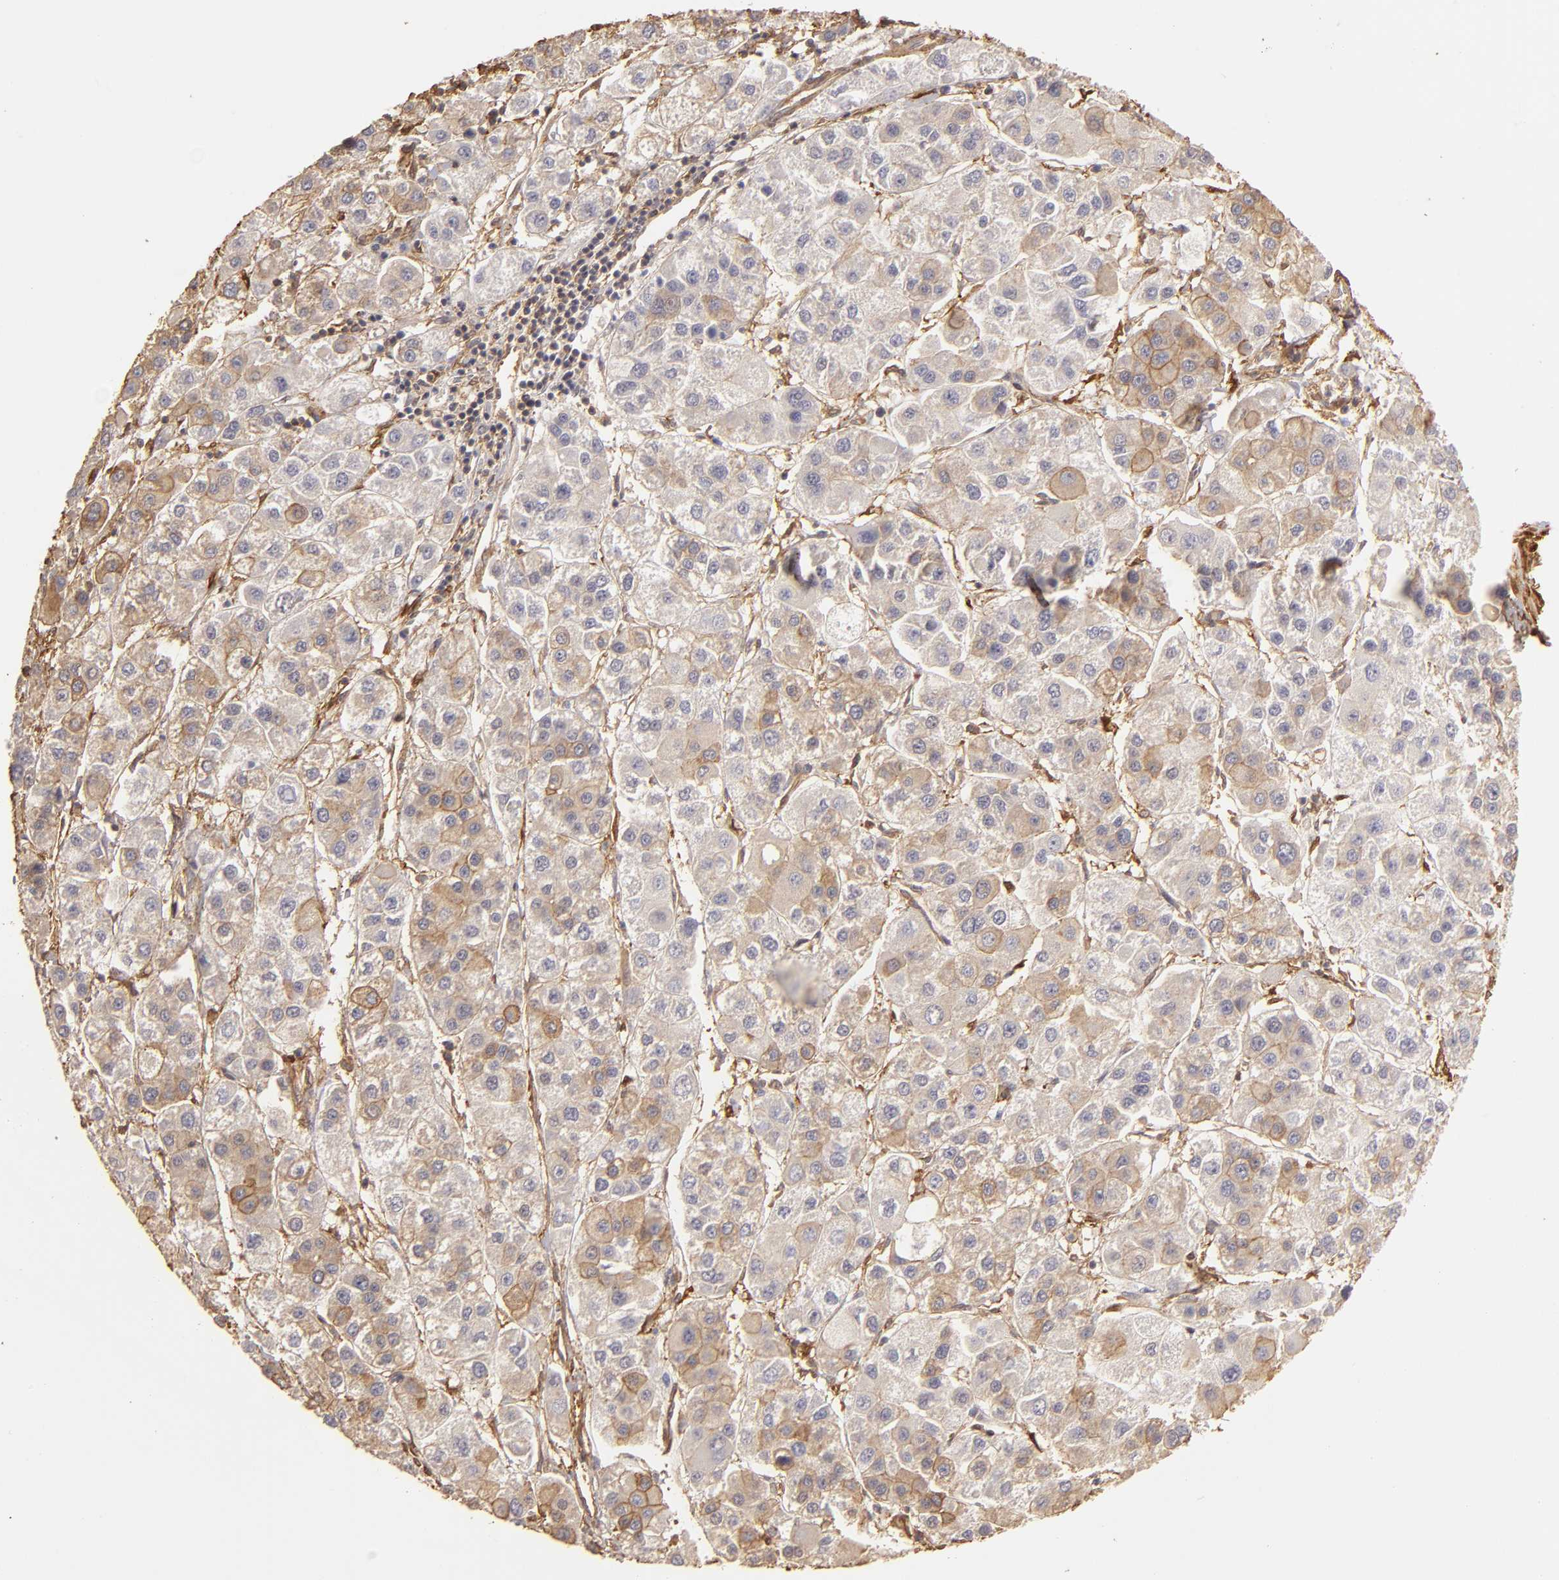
{"staining": {"intensity": "weak", "quantity": "25%-75%", "location": "cytoplasmic/membranous"}, "tissue": "liver cancer", "cell_type": "Tumor cells", "image_type": "cancer", "snomed": [{"axis": "morphology", "description": "Carcinoma, Hepatocellular, NOS"}, {"axis": "topography", "description": "Liver"}], "caption": "Immunohistochemistry photomicrograph of liver cancer stained for a protein (brown), which shows low levels of weak cytoplasmic/membranous positivity in about 25%-75% of tumor cells.", "gene": "HSPB6", "patient": {"sex": "female", "age": 85}}